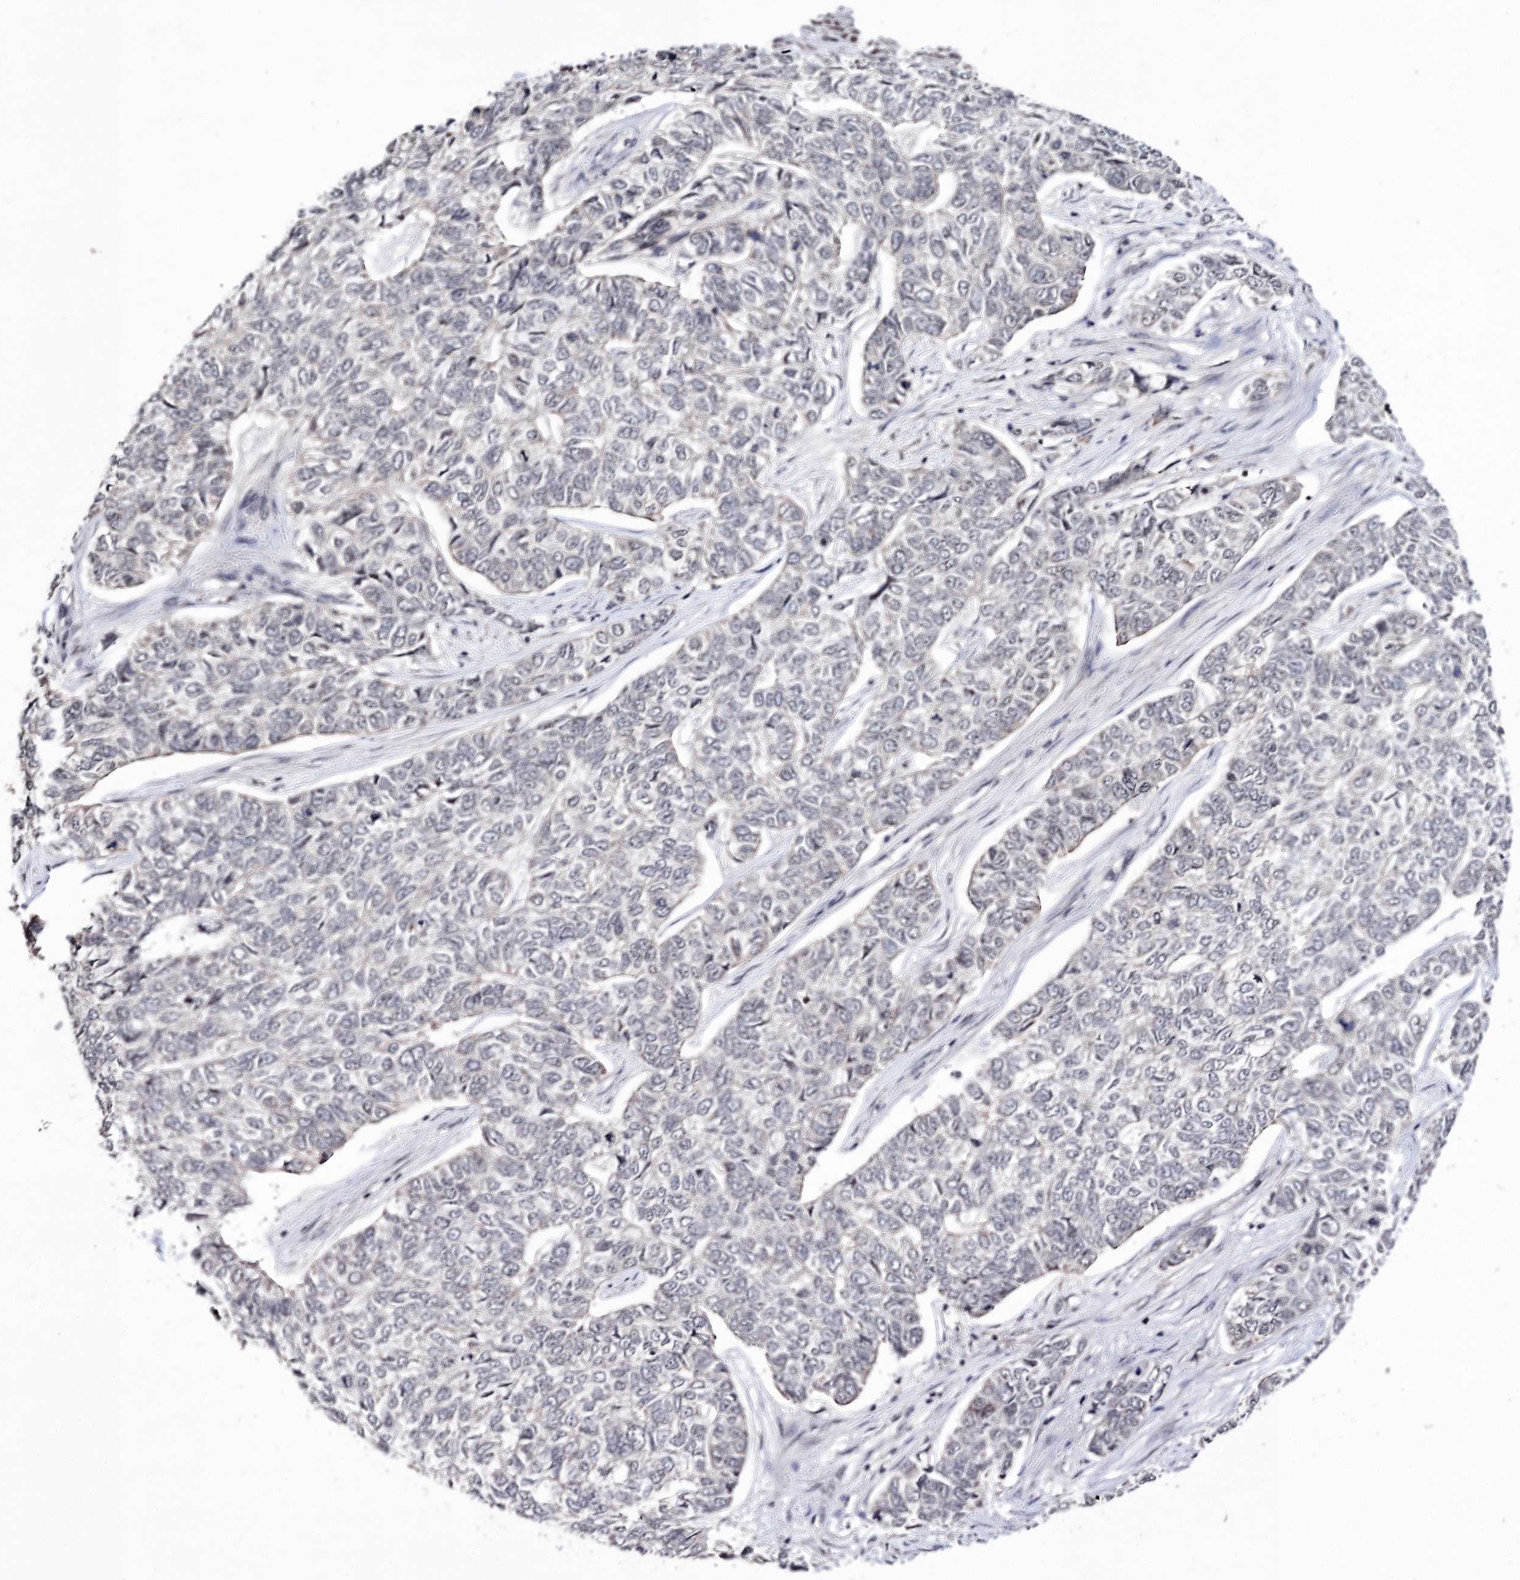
{"staining": {"intensity": "negative", "quantity": "none", "location": "none"}, "tissue": "skin cancer", "cell_type": "Tumor cells", "image_type": "cancer", "snomed": [{"axis": "morphology", "description": "Basal cell carcinoma"}, {"axis": "topography", "description": "Skin"}], "caption": "Skin basal cell carcinoma was stained to show a protein in brown. There is no significant positivity in tumor cells. (DAB (3,3'-diaminobenzidine) immunohistochemistry visualized using brightfield microscopy, high magnification).", "gene": "VGLL4", "patient": {"sex": "female", "age": 65}}